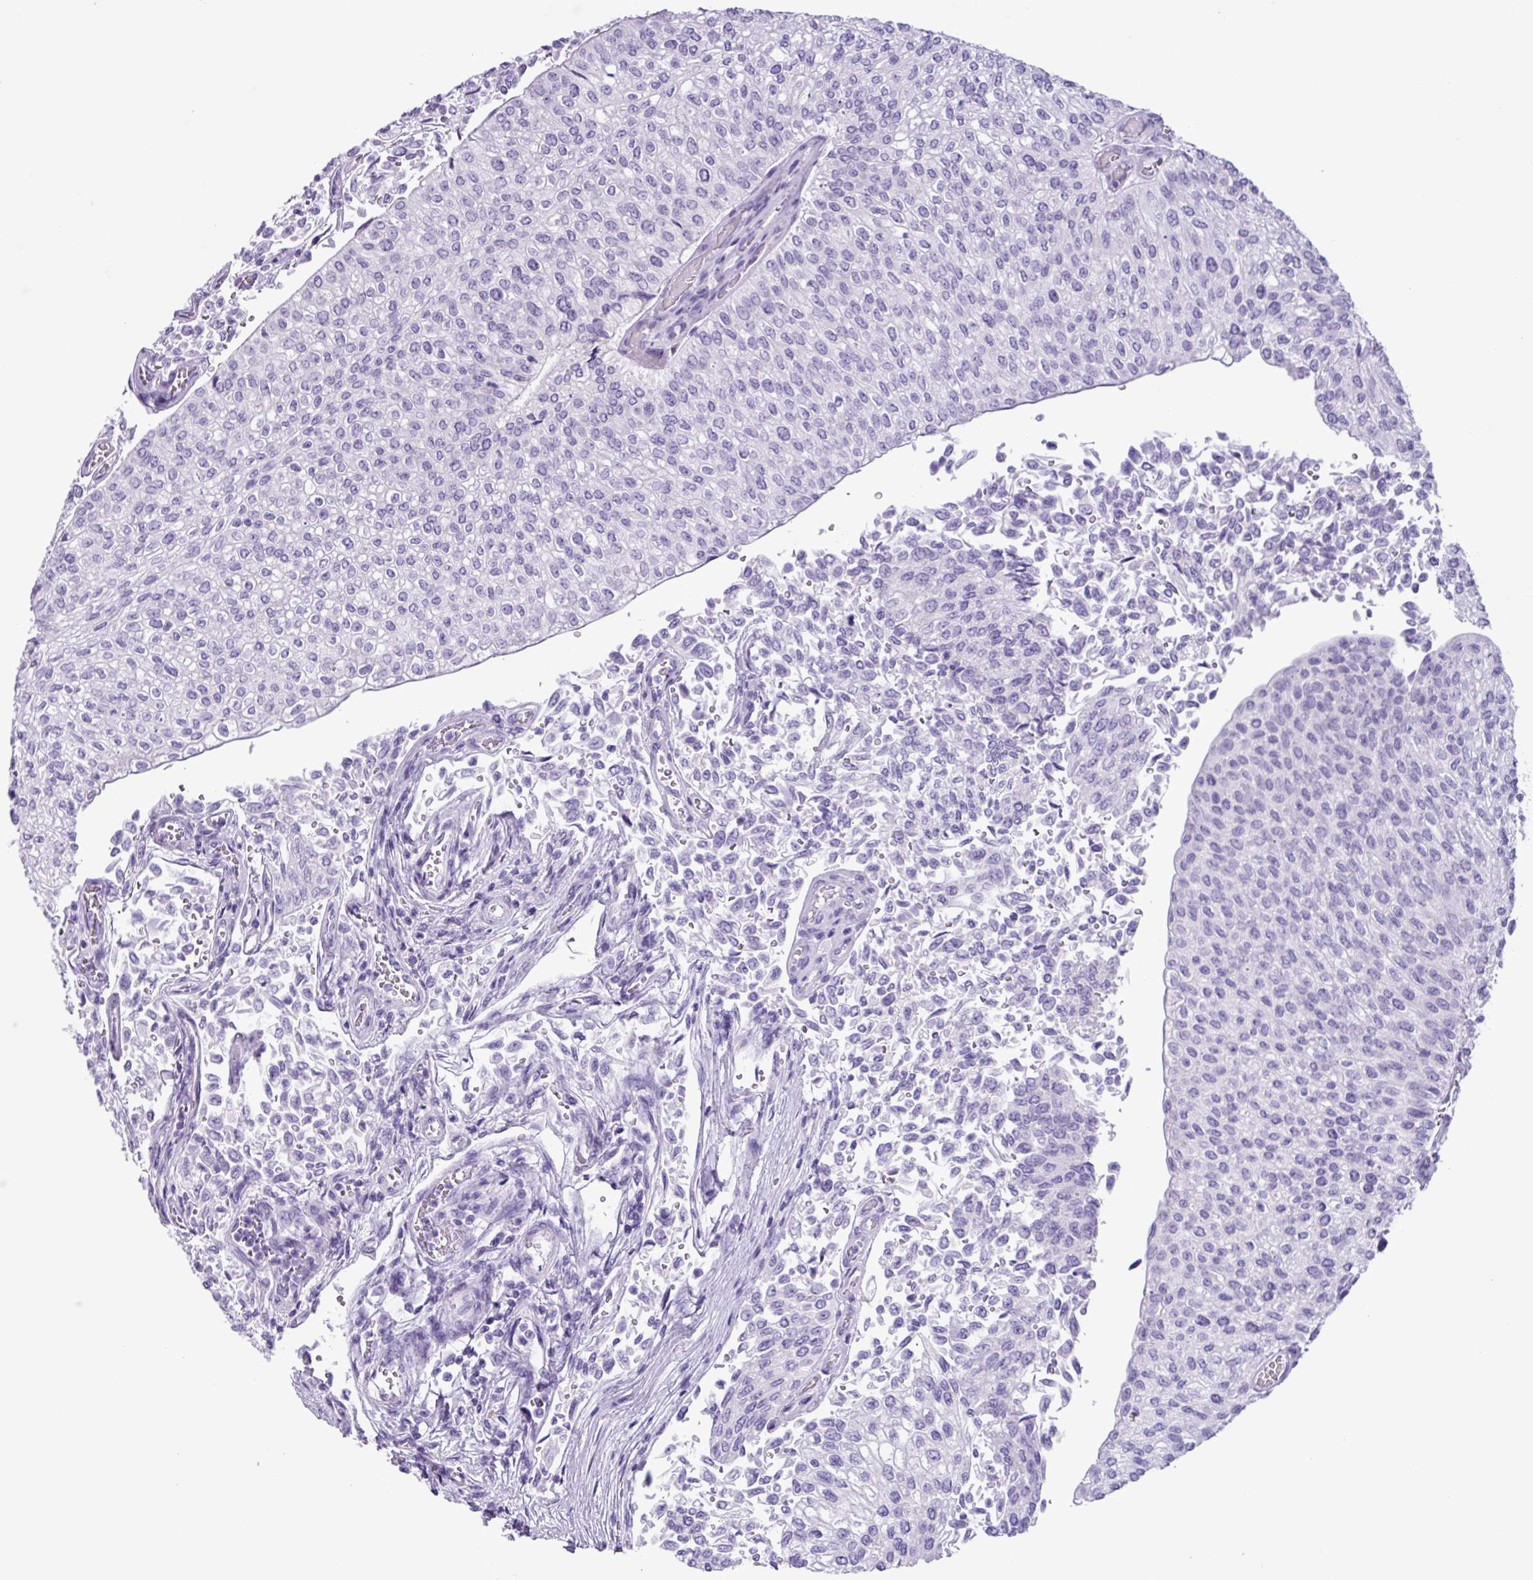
{"staining": {"intensity": "negative", "quantity": "none", "location": "none"}, "tissue": "urothelial cancer", "cell_type": "Tumor cells", "image_type": "cancer", "snomed": [{"axis": "morphology", "description": "Urothelial carcinoma, NOS"}, {"axis": "topography", "description": "Urinary bladder"}], "caption": "Tumor cells are negative for brown protein staining in urothelial cancer.", "gene": "AGO3", "patient": {"sex": "male", "age": 59}}